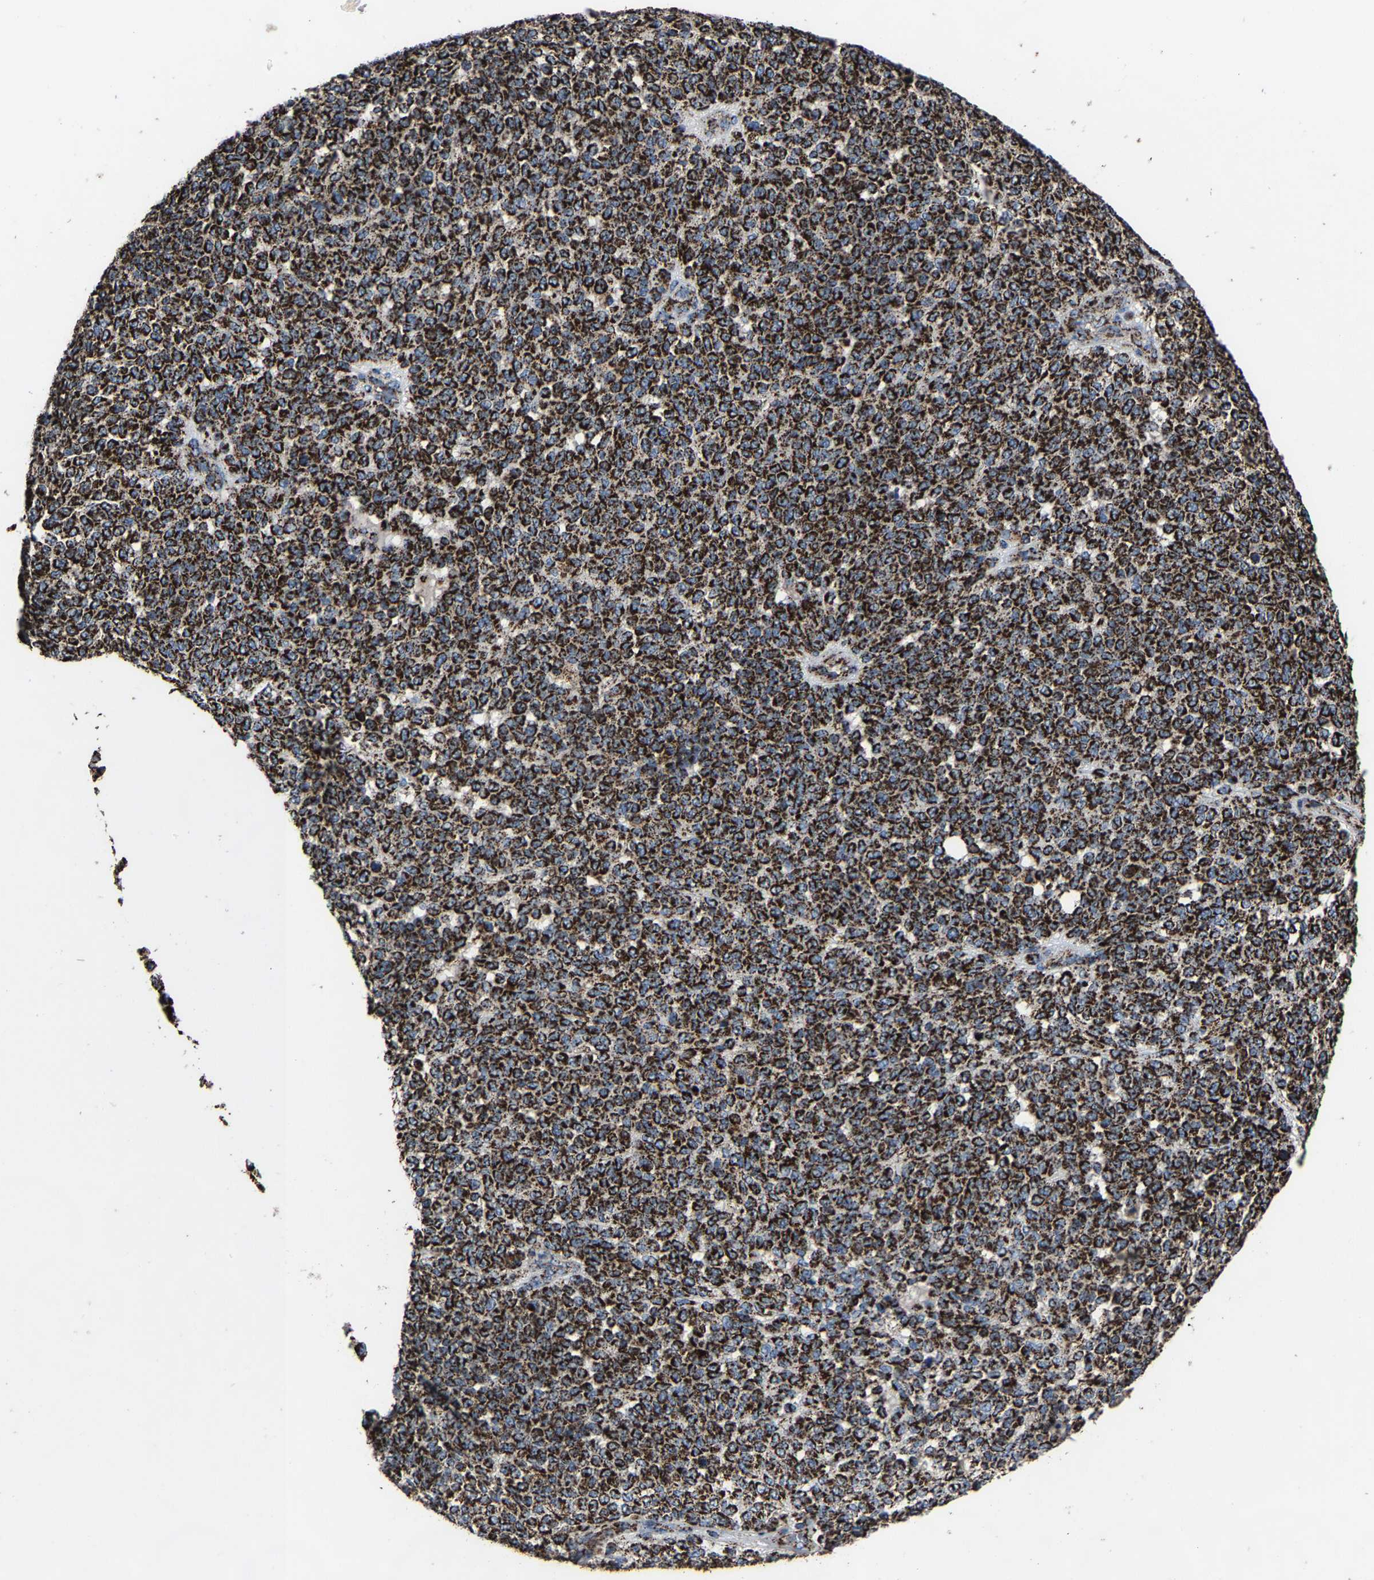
{"staining": {"intensity": "strong", "quantity": ">75%", "location": "cytoplasmic/membranous"}, "tissue": "melanoma", "cell_type": "Tumor cells", "image_type": "cancer", "snomed": [{"axis": "morphology", "description": "Malignant melanoma, NOS"}, {"axis": "topography", "description": "Skin"}], "caption": "DAB immunohistochemical staining of human malignant melanoma demonstrates strong cytoplasmic/membranous protein staining in about >75% of tumor cells.", "gene": "NDUFV3", "patient": {"sex": "male", "age": 59}}